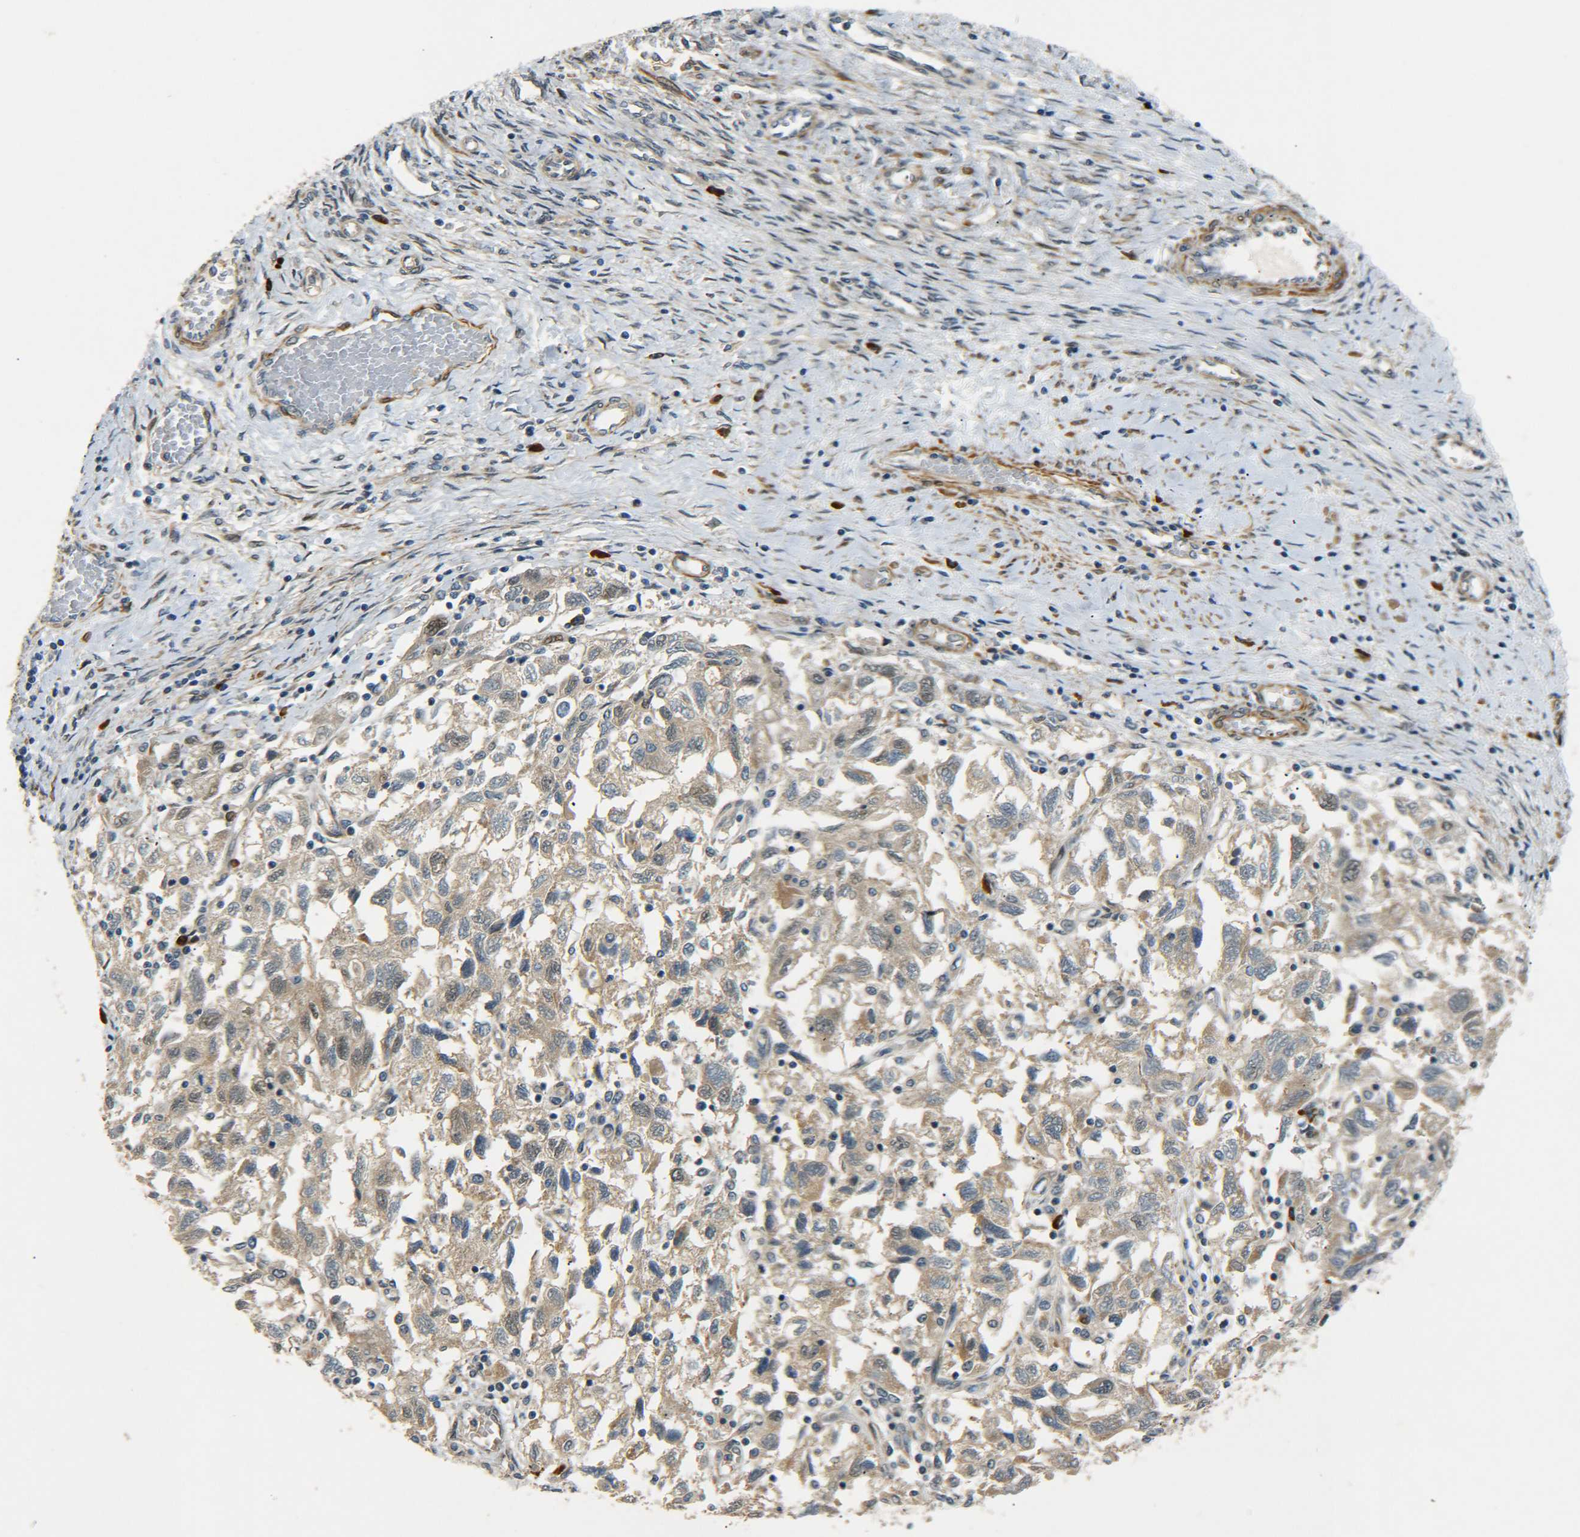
{"staining": {"intensity": "weak", "quantity": ">75%", "location": "cytoplasmic/membranous,nuclear"}, "tissue": "ovarian cancer", "cell_type": "Tumor cells", "image_type": "cancer", "snomed": [{"axis": "morphology", "description": "Carcinoma, NOS"}, {"axis": "morphology", "description": "Cystadenocarcinoma, serous, NOS"}, {"axis": "topography", "description": "Ovary"}], "caption": "Immunohistochemistry (IHC) histopathology image of neoplastic tissue: human ovarian cancer (carcinoma) stained using IHC exhibits low levels of weak protein expression localized specifically in the cytoplasmic/membranous and nuclear of tumor cells, appearing as a cytoplasmic/membranous and nuclear brown color.", "gene": "MEIS1", "patient": {"sex": "female", "age": 69}}